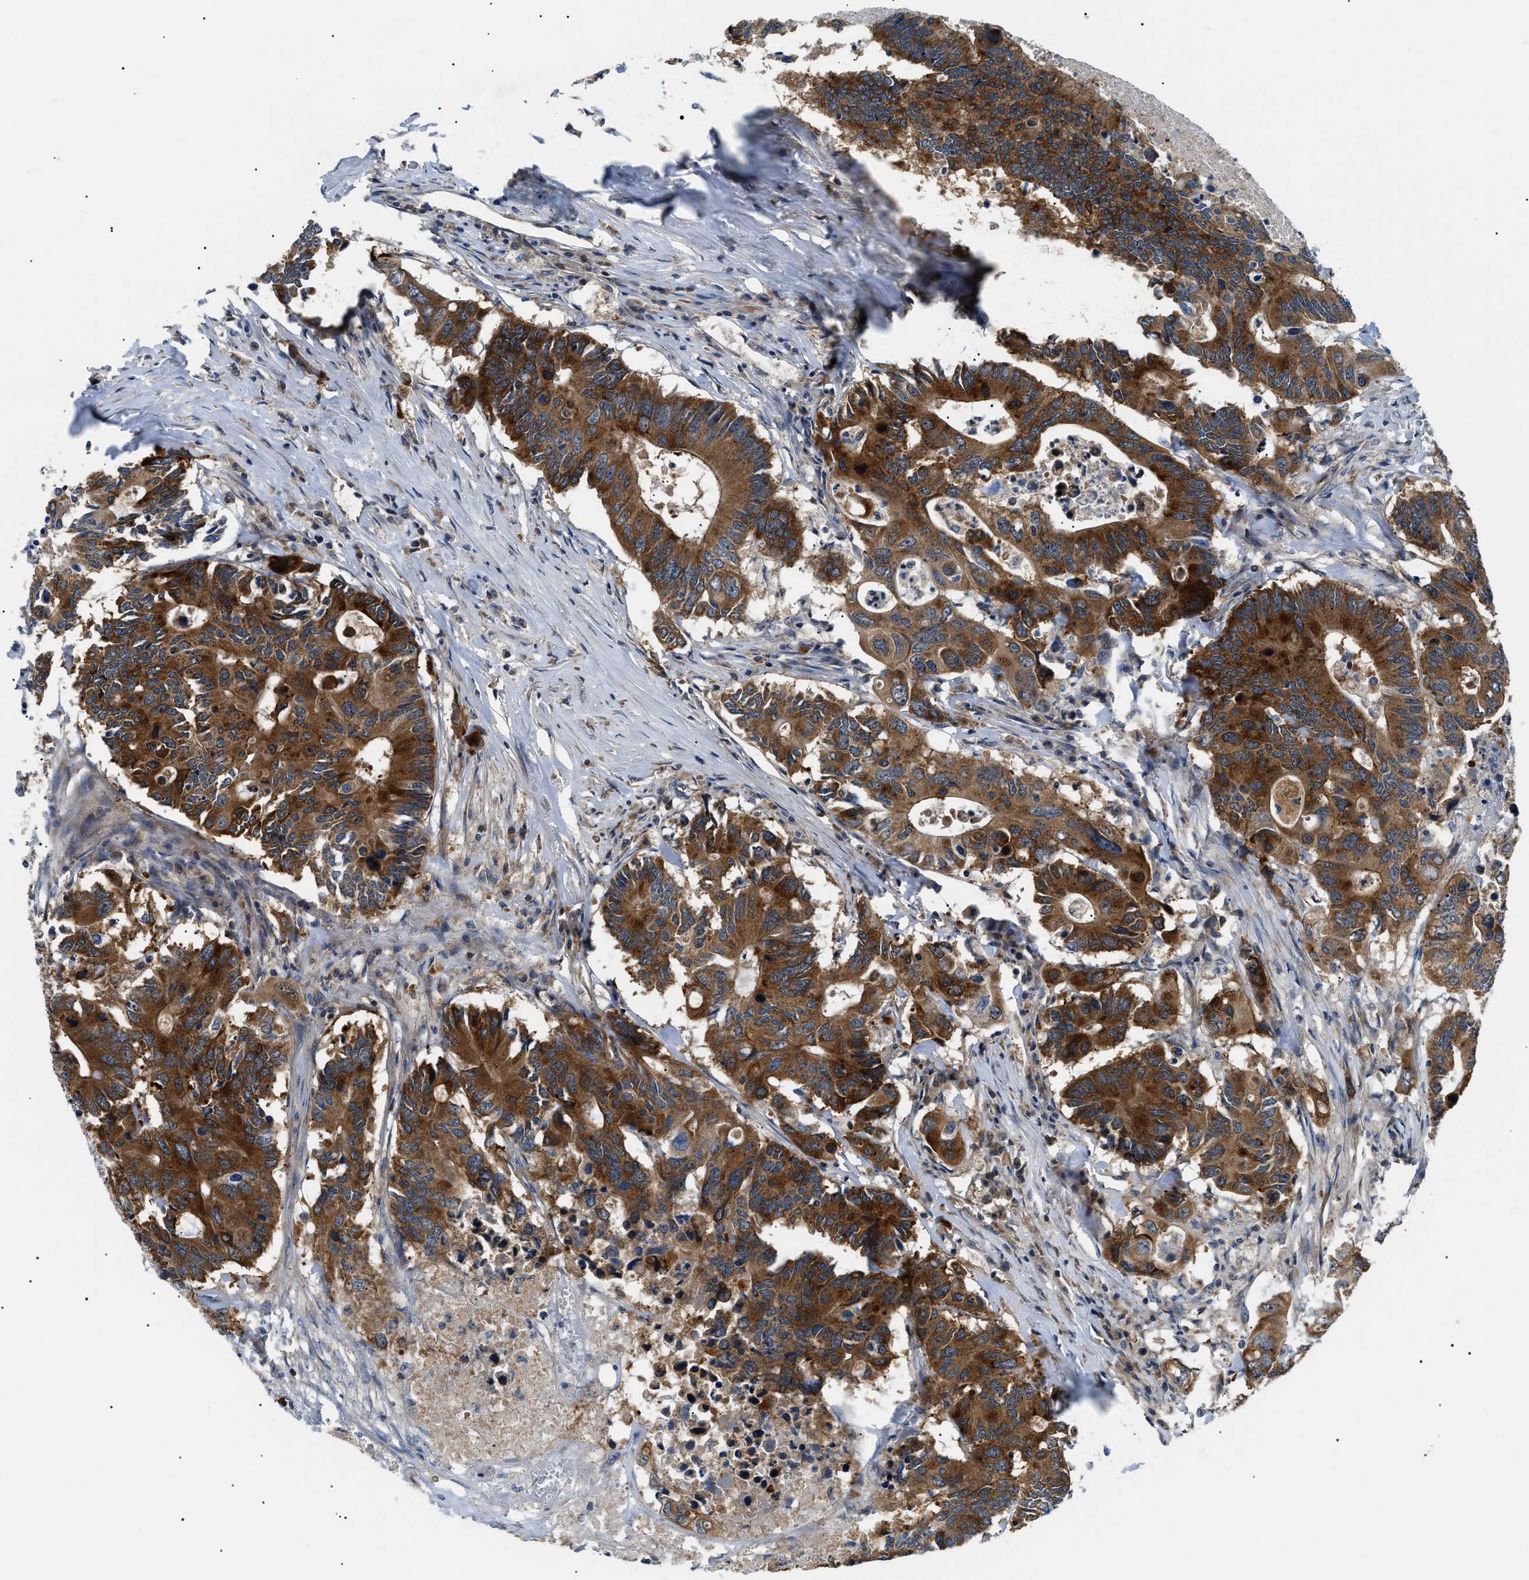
{"staining": {"intensity": "moderate", "quantity": ">75%", "location": "cytoplasmic/membranous"}, "tissue": "colorectal cancer", "cell_type": "Tumor cells", "image_type": "cancer", "snomed": [{"axis": "morphology", "description": "Adenocarcinoma, NOS"}, {"axis": "topography", "description": "Colon"}], "caption": "This photomicrograph demonstrates immunohistochemistry staining of human colorectal cancer, with medium moderate cytoplasmic/membranous staining in about >75% of tumor cells.", "gene": "SRPK1", "patient": {"sex": "male", "age": 71}}